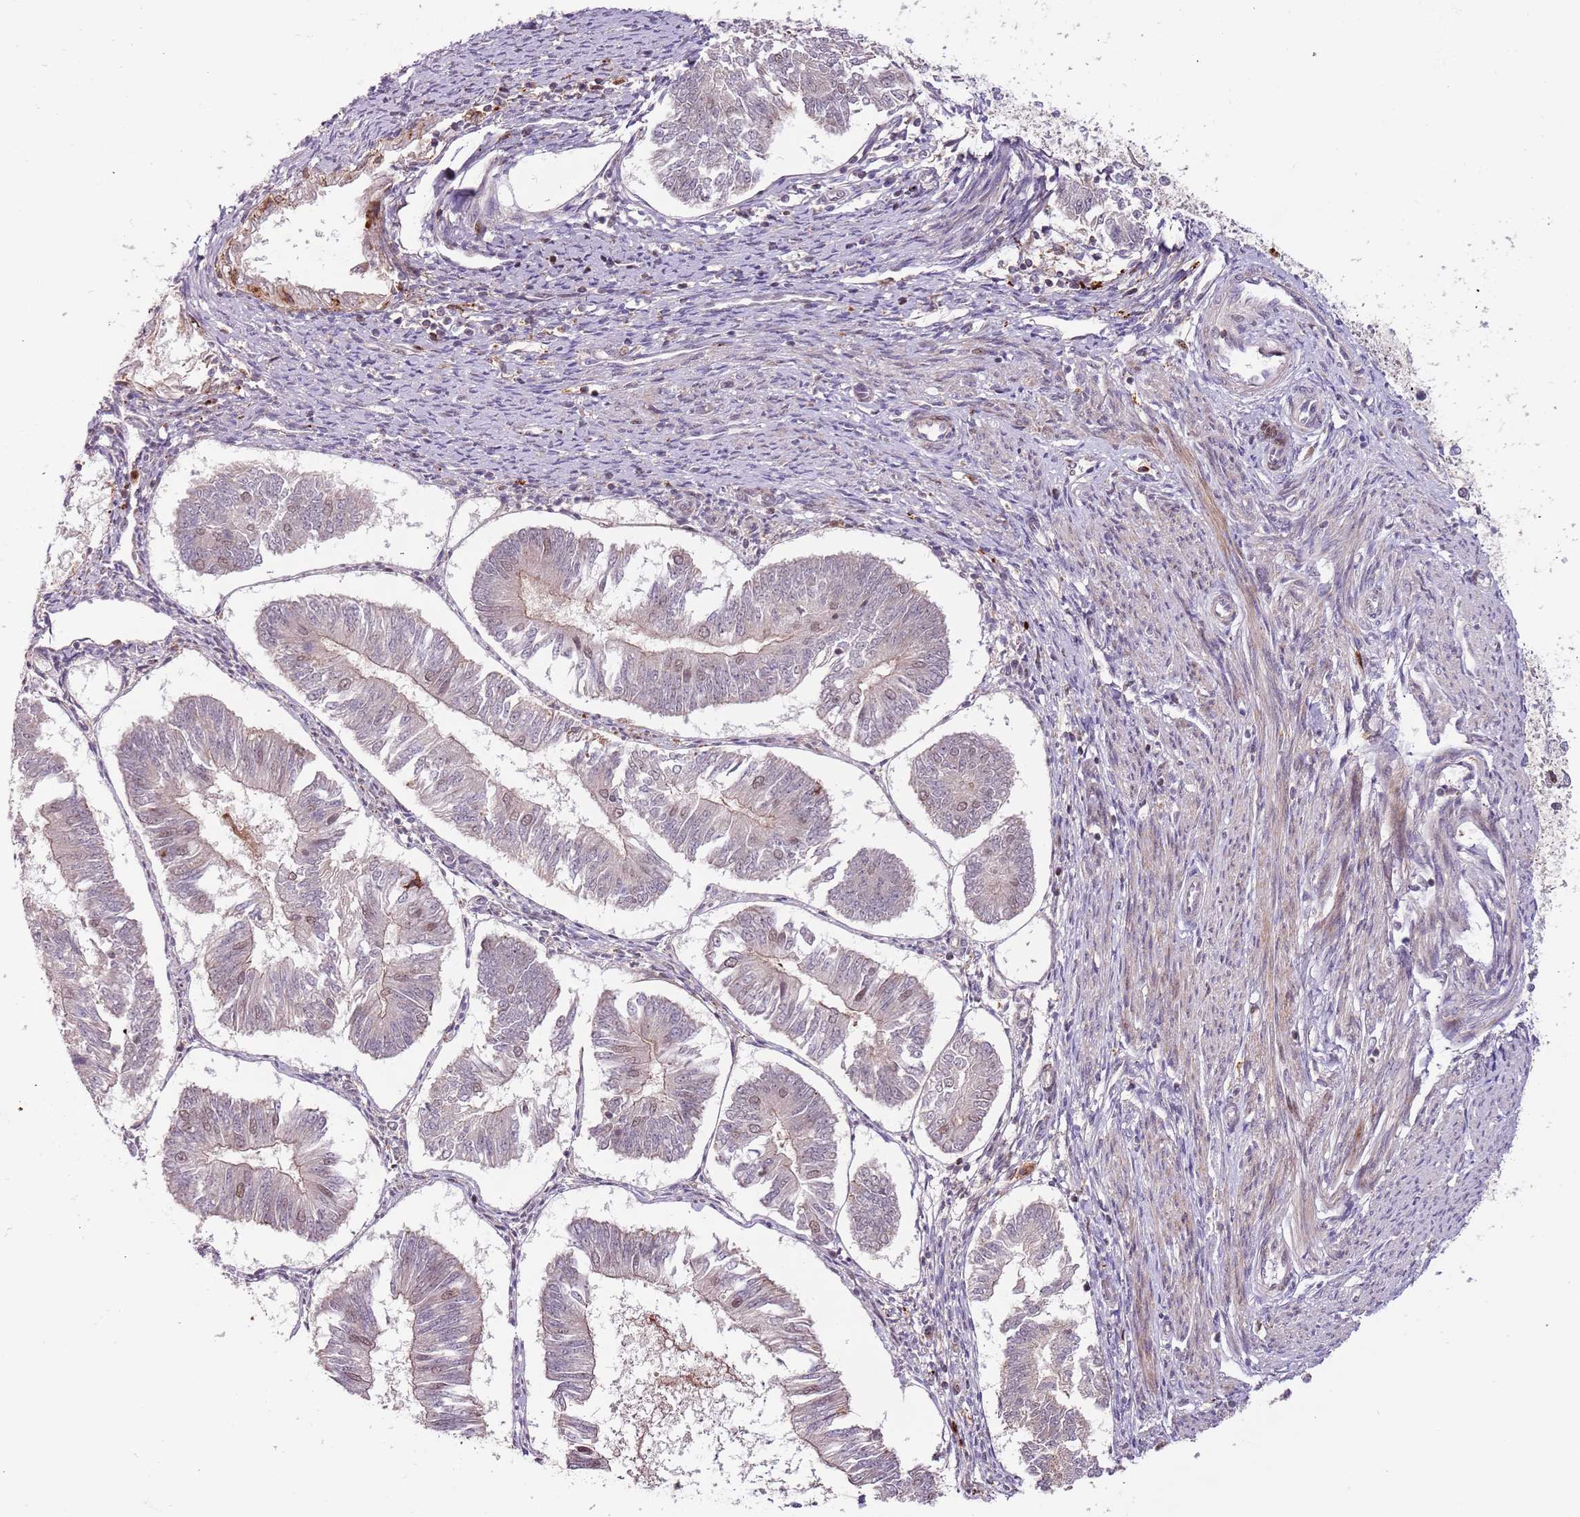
{"staining": {"intensity": "weak", "quantity": "<25%", "location": "nuclear"}, "tissue": "endometrial cancer", "cell_type": "Tumor cells", "image_type": "cancer", "snomed": [{"axis": "morphology", "description": "Adenocarcinoma, NOS"}, {"axis": "topography", "description": "Endometrium"}], "caption": "Tumor cells are negative for protein expression in human endometrial cancer (adenocarcinoma).", "gene": "ULK3", "patient": {"sex": "female", "age": 58}}